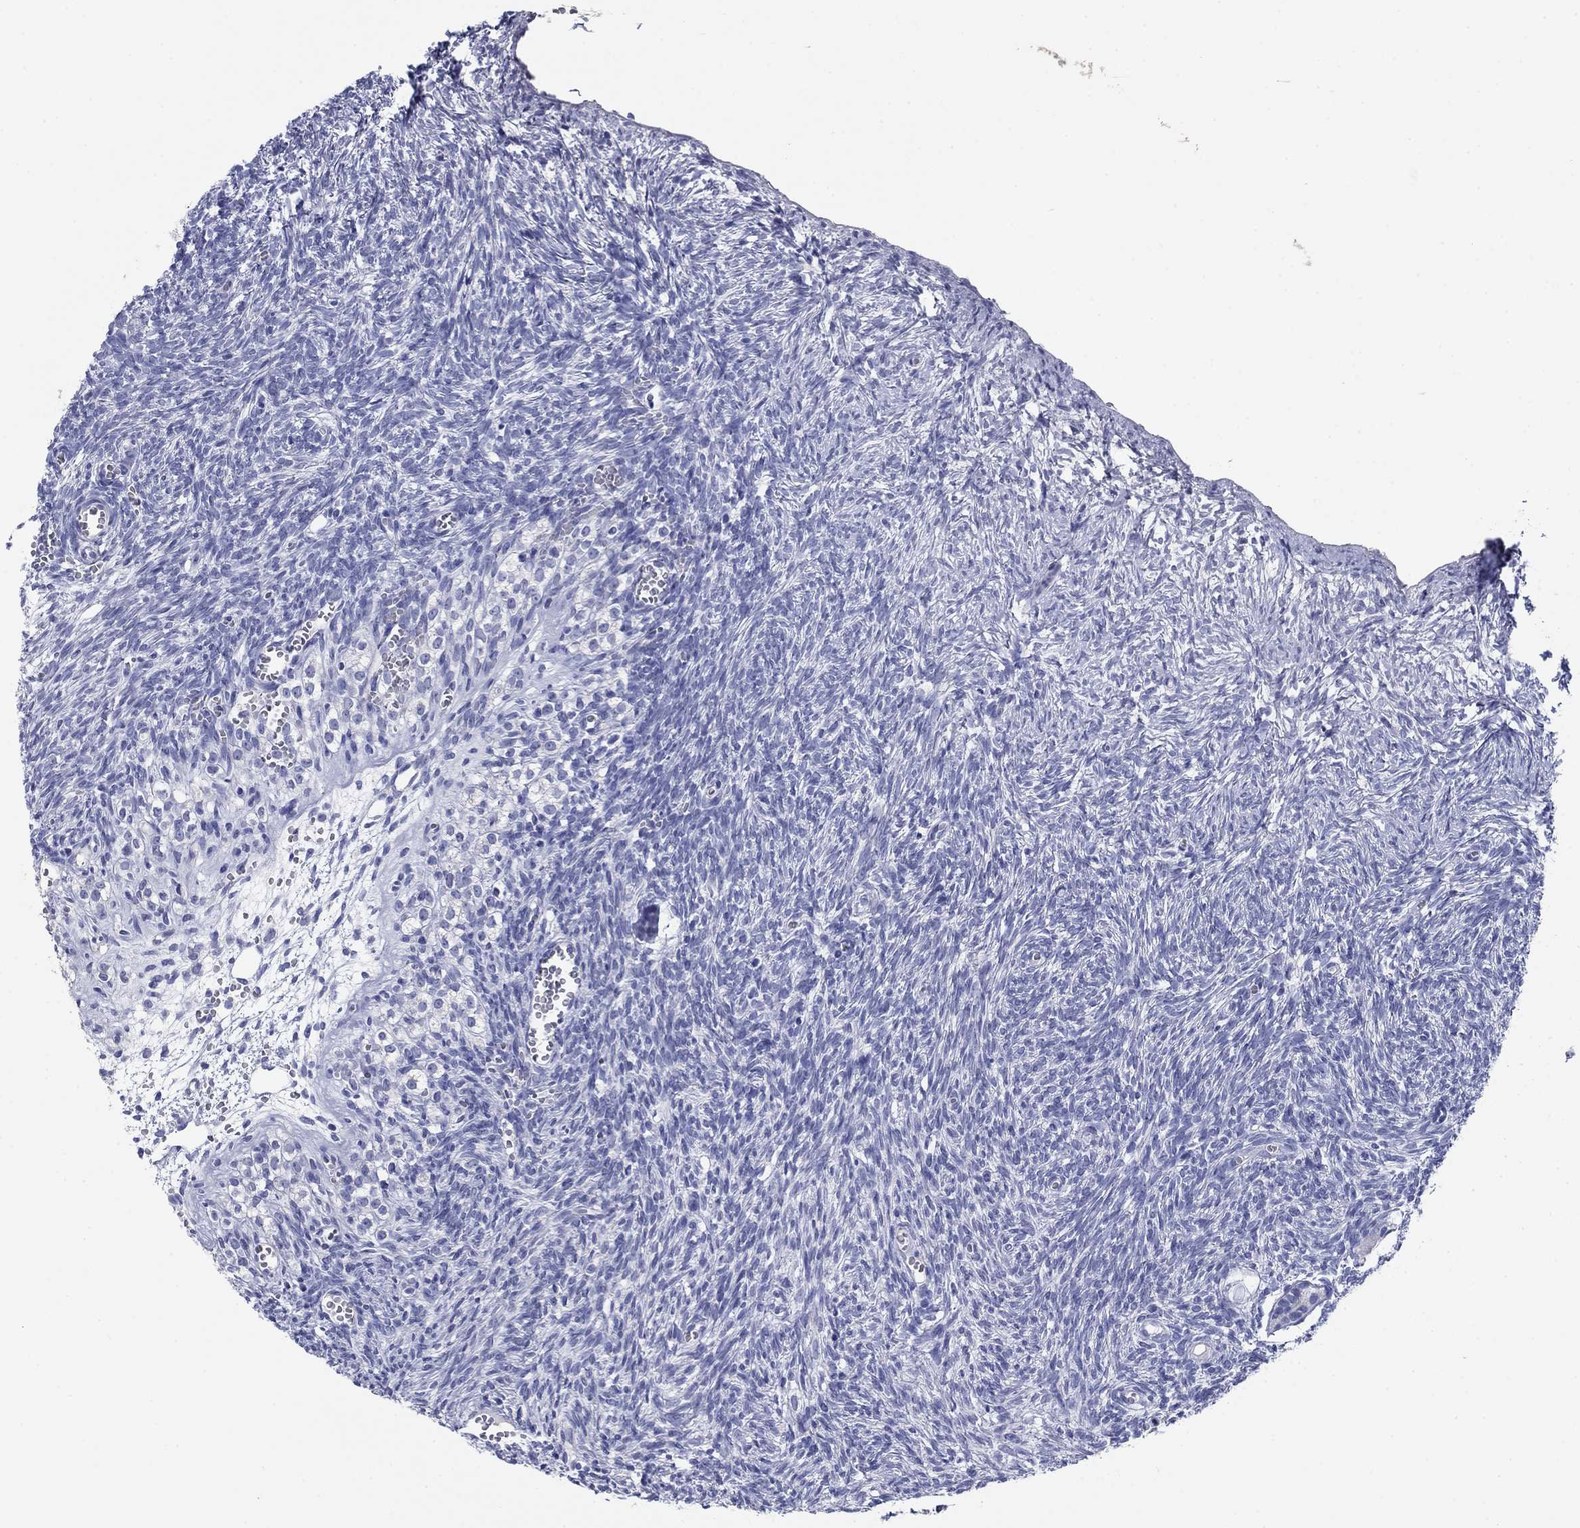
{"staining": {"intensity": "negative", "quantity": "none", "location": "none"}, "tissue": "ovary", "cell_type": "Ovarian stroma cells", "image_type": "normal", "snomed": [{"axis": "morphology", "description": "Normal tissue, NOS"}, {"axis": "topography", "description": "Ovary"}], "caption": "Photomicrograph shows no protein staining in ovarian stroma cells of normal ovary. (Immunohistochemistry (ihc), brightfield microscopy, high magnification).", "gene": "PRKCG", "patient": {"sex": "female", "age": 43}}